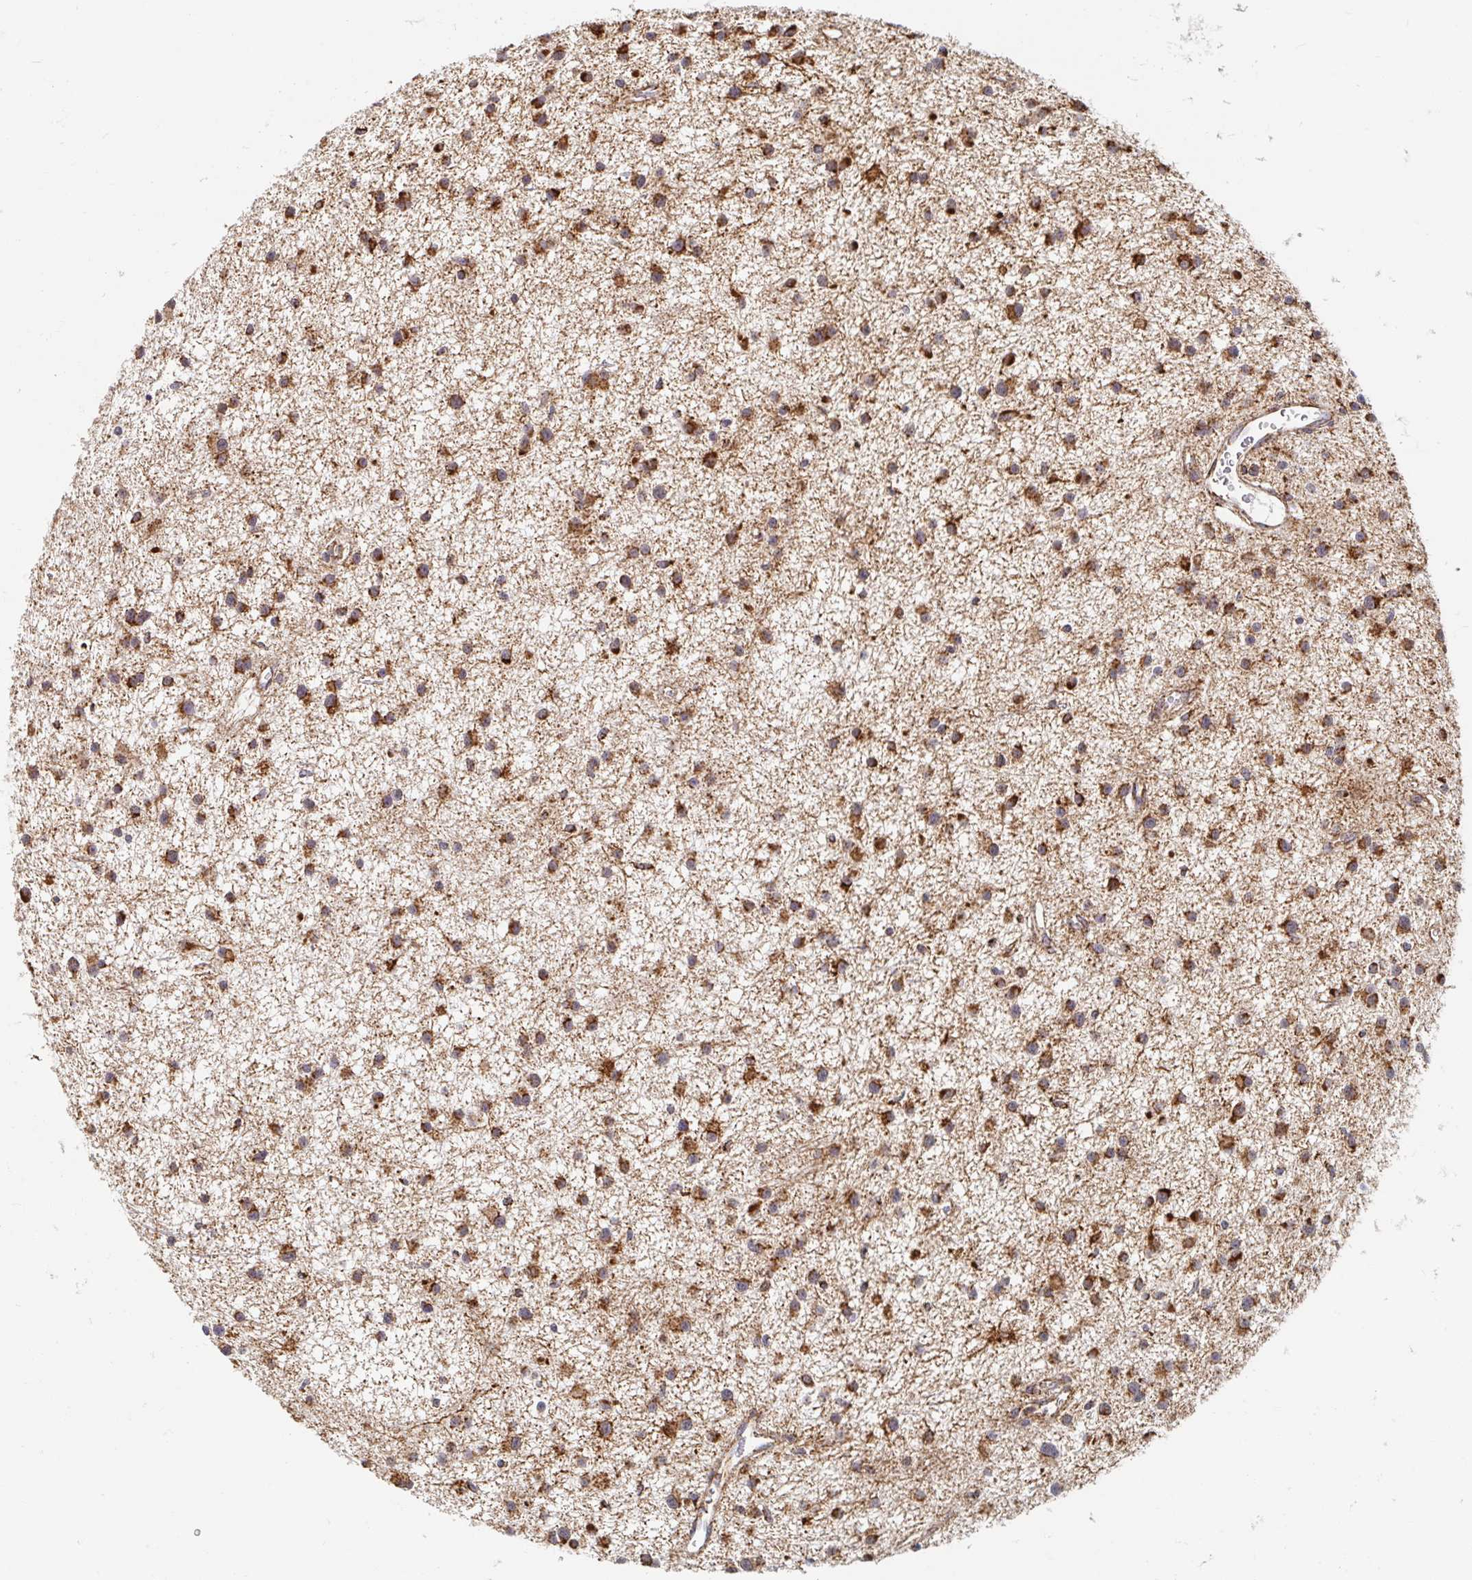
{"staining": {"intensity": "strong", "quantity": ">75%", "location": "cytoplasmic/membranous"}, "tissue": "glioma", "cell_type": "Tumor cells", "image_type": "cancer", "snomed": [{"axis": "morphology", "description": "Glioma, malignant, Low grade"}, {"axis": "topography", "description": "Brain"}], "caption": "IHC of glioma reveals high levels of strong cytoplasmic/membranous staining in about >75% of tumor cells.", "gene": "MAVS", "patient": {"sex": "male", "age": 43}}